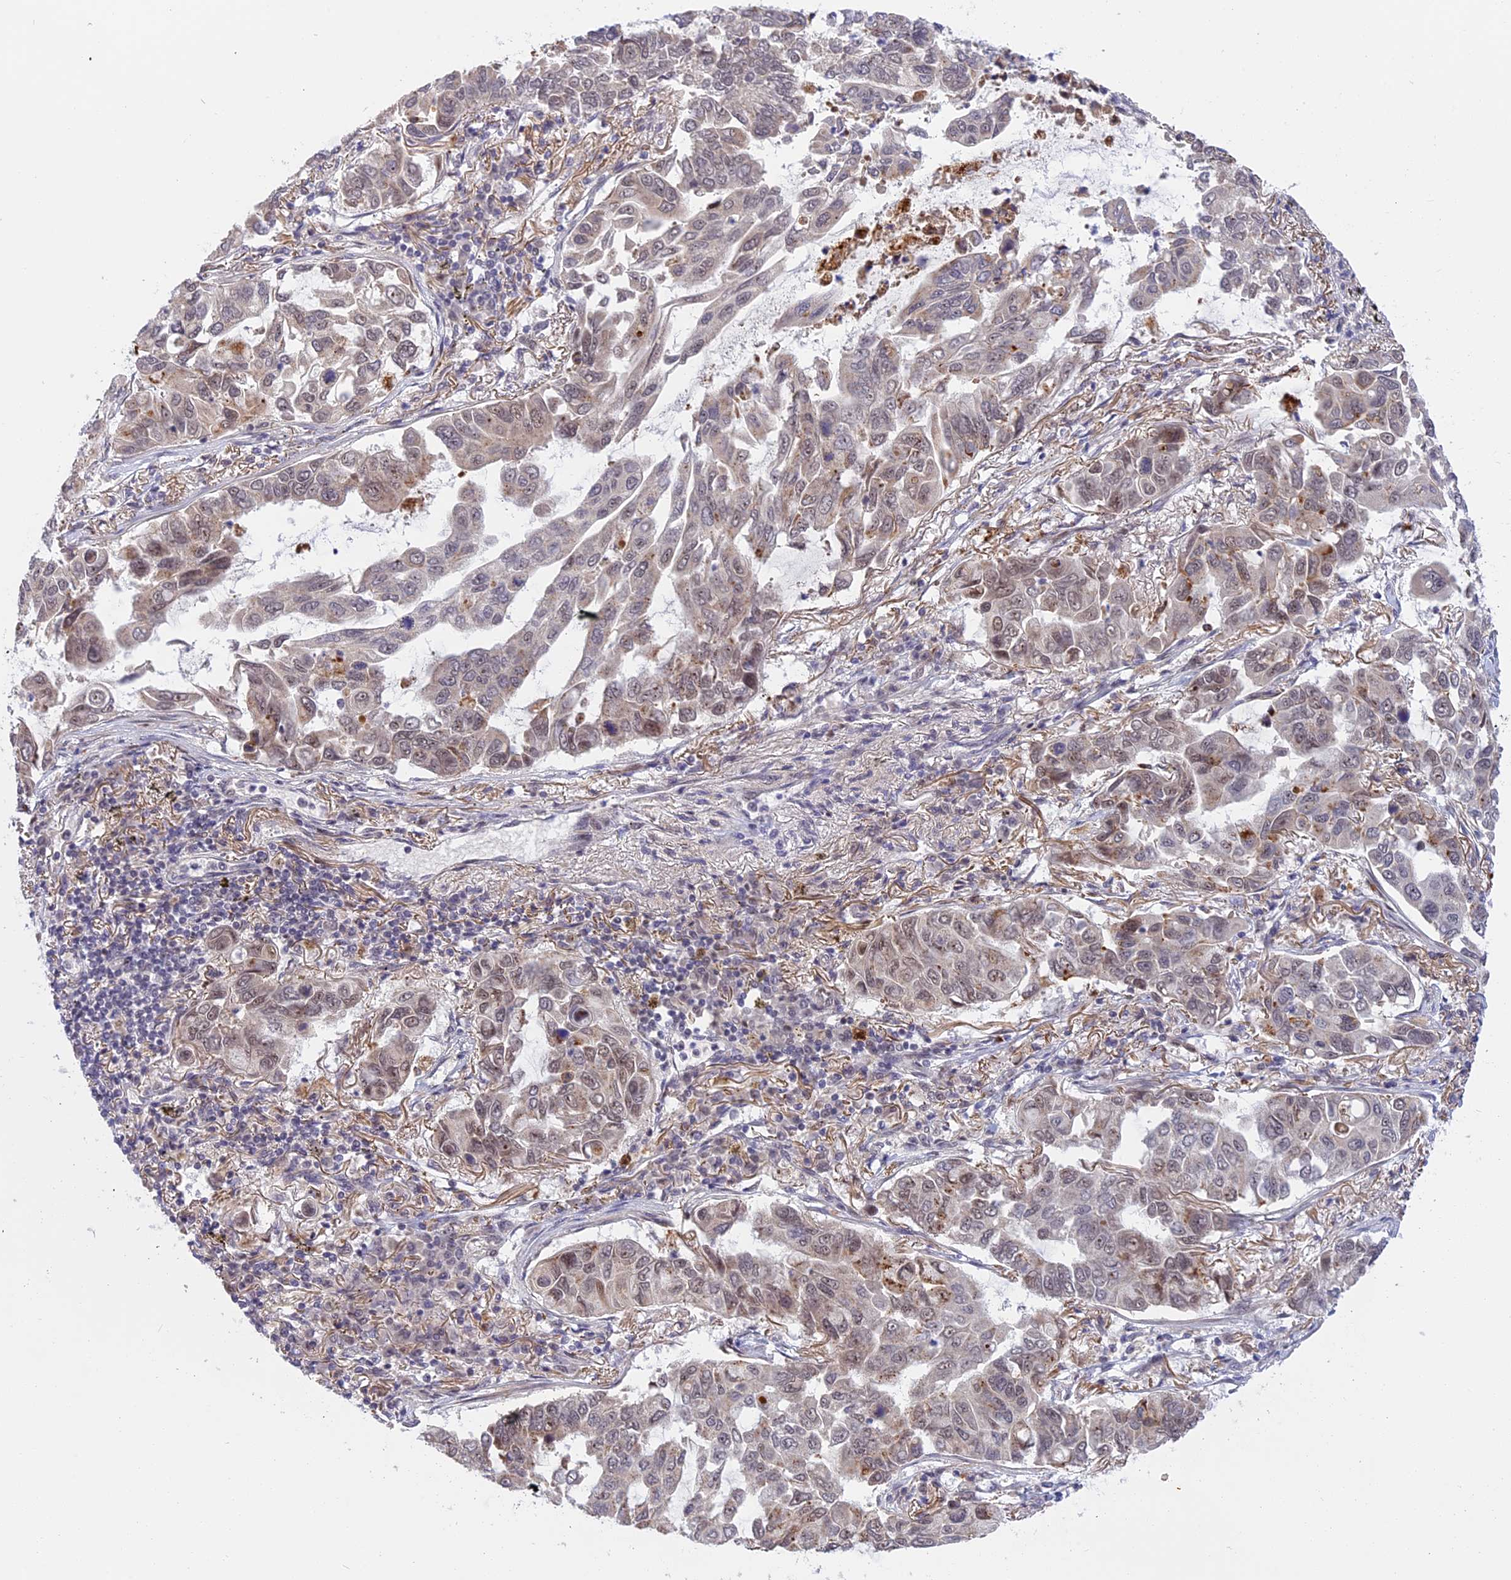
{"staining": {"intensity": "weak", "quantity": "25%-75%", "location": "nuclear"}, "tissue": "lung cancer", "cell_type": "Tumor cells", "image_type": "cancer", "snomed": [{"axis": "morphology", "description": "Adenocarcinoma, NOS"}, {"axis": "topography", "description": "Lung"}], "caption": "Tumor cells show low levels of weak nuclear expression in approximately 25%-75% of cells in lung adenocarcinoma.", "gene": "POLR2C", "patient": {"sex": "male", "age": 64}}